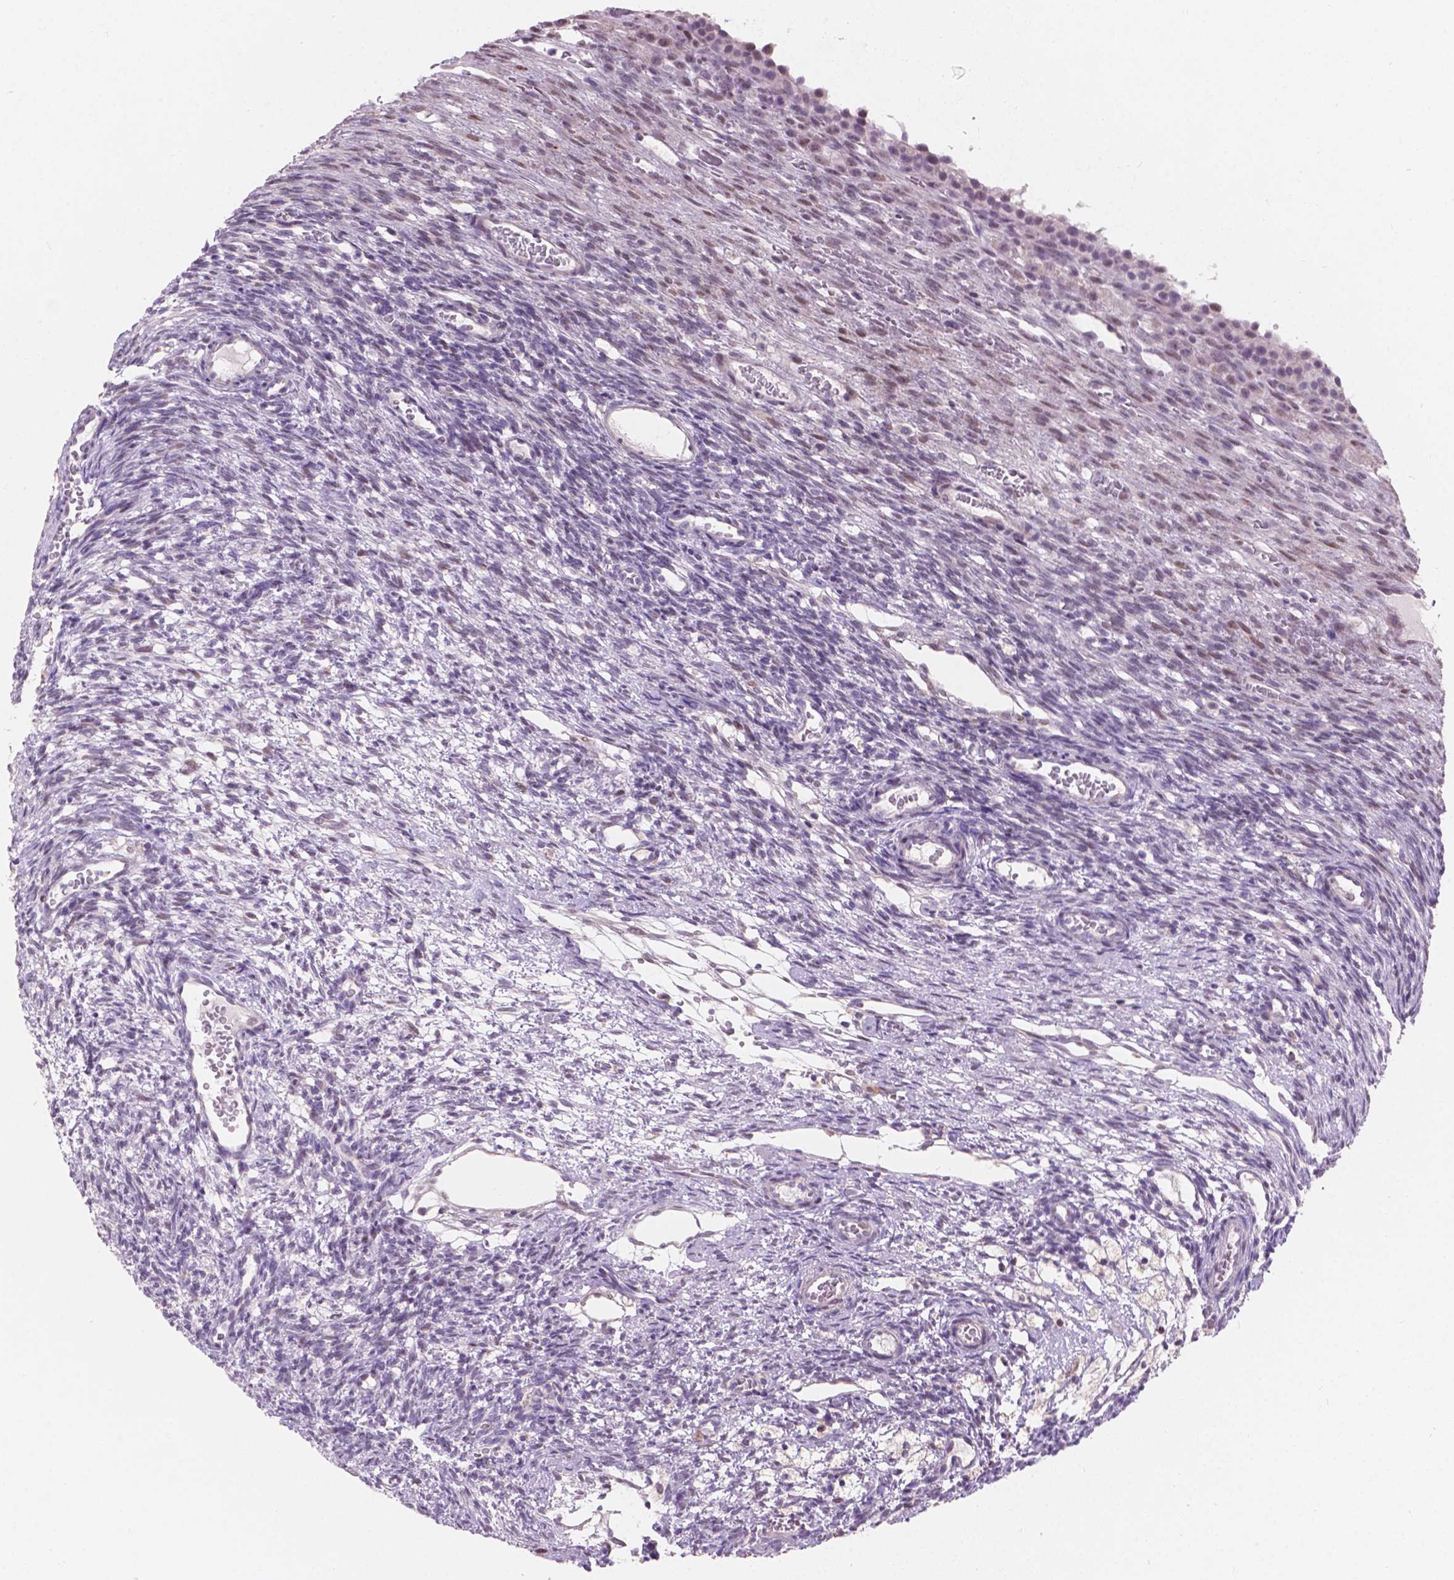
{"staining": {"intensity": "negative", "quantity": "none", "location": "none"}, "tissue": "ovary", "cell_type": "Ovarian stroma cells", "image_type": "normal", "snomed": [{"axis": "morphology", "description": "Normal tissue, NOS"}, {"axis": "topography", "description": "Ovary"}], "caption": "IHC histopathology image of unremarkable ovary: ovary stained with DAB (3,3'-diaminobenzidine) displays no significant protein expression in ovarian stroma cells. (DAB (3,3'-diaminobenzidine) IHC with hematoxylin counter stain).", "gene": "MYH14", "patient": {"sex": "female", "age": 34}}